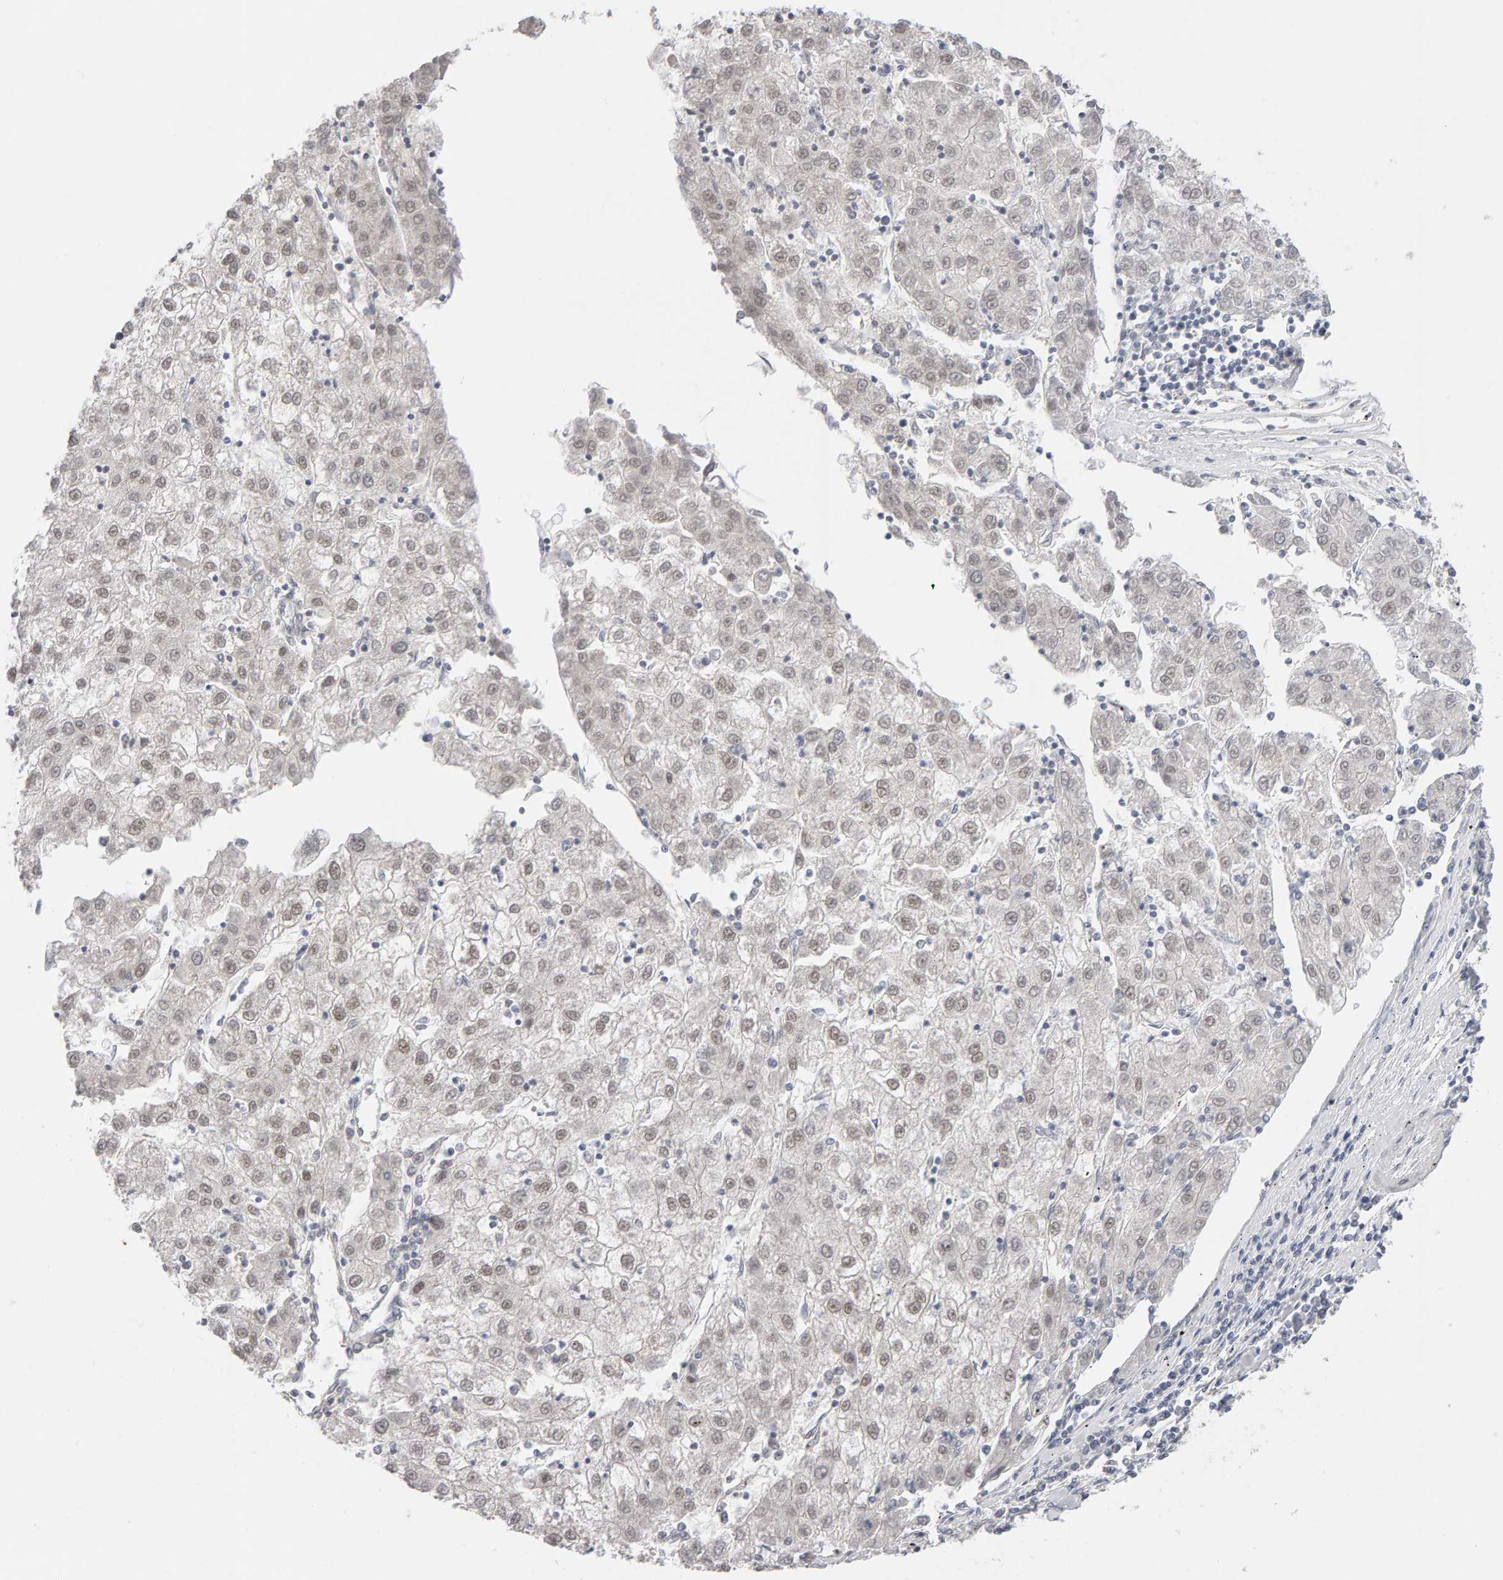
{"staining": {"intensity": "weak", "quantity": ">75%", "location": "nuclear"}, "tissue": "liver cancer", "cell_type": "Tumor cells", "image_type": "cancer", "snomed": [{"axis": "morphology", "description": "Carcinoma, Hepatocellular, NOS"}, {"axis": "topography", "description": "Liver"}], "caption": "Immunohistochemistry (IHC) of human liver cancer (hepatocellular carcinoma) shows low levels of weak nuclear expression in about >75% of tumor cells.", "gene": "HNF4A", "patient": {"sex": "male", "age": 72}}